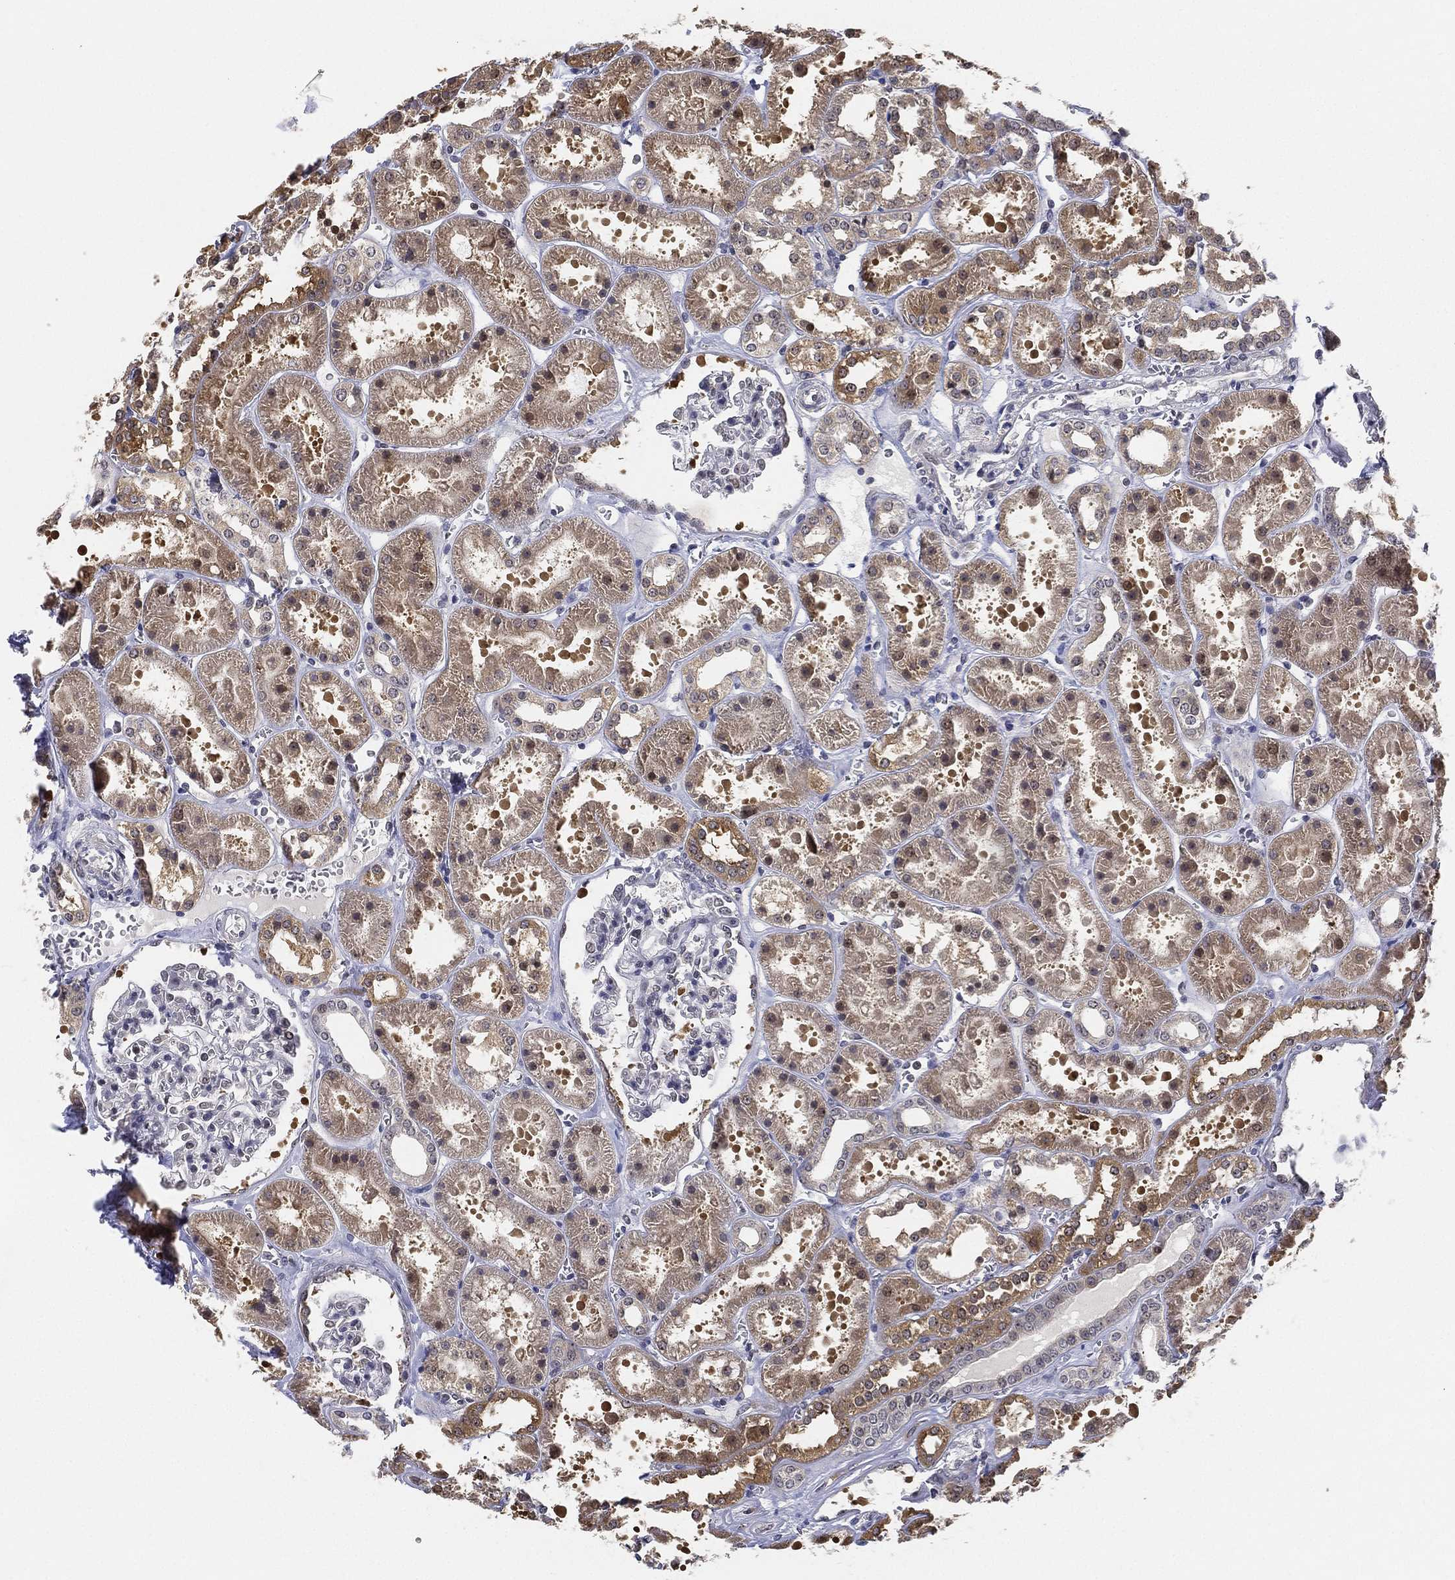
{"staining": {"intensity": "negative", "quantity": "none", "location": "none"}, "tissue": "kidney", "cell_type": "Cells in glomeruli", "image_type": "normal", "snomed": [{"axis": "morphology", "description": "Normal tissue, NOS"}, {"axis": "topography", "description": "Kidney"}], "caption": "Kidney was stained to show a protein in brown. There is no significant expression in cells in glomeruli.", "gene": "PPP1R16B", "patient": {"sex": "female", "age": 41}}